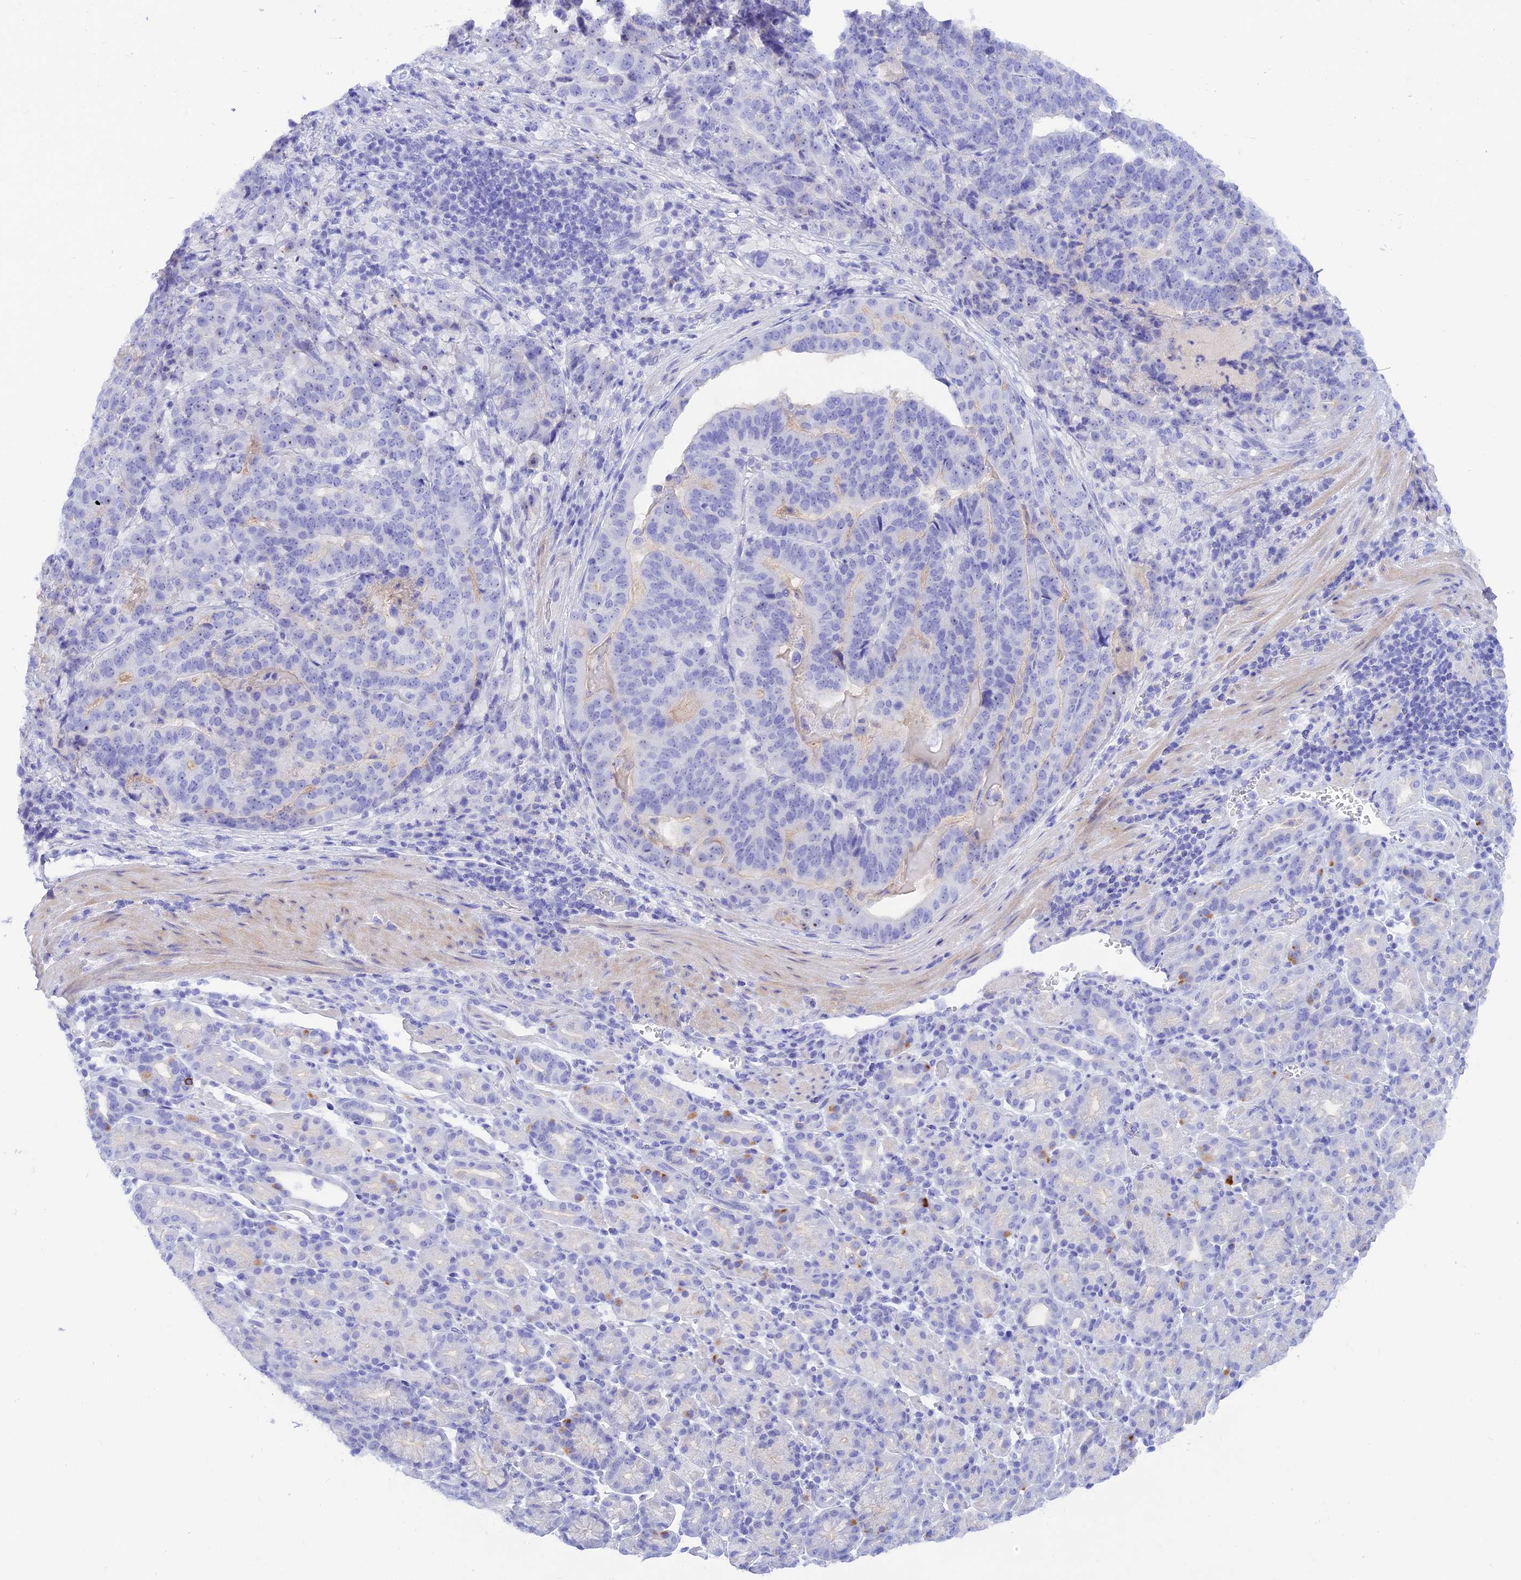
{"staining": {"intensity": "negative", "quantity": "none", "location": "none"}, "tissue": "stomach cancer", "cell_type": "Tumor cells", "image_type": "cancer", "snomed": [{"axis": "morphology", "description": "Adenocarcinoma, NOS"}, {"axis": "topography", "description": "Stomach"}], "caption": "The immunohistochemistry (IHC) image has no significant staining in tumor cells of stomach adenocarcinoma tissue.", "gene": "PRNP", "patient": {"sex": "male", "age": 48}}